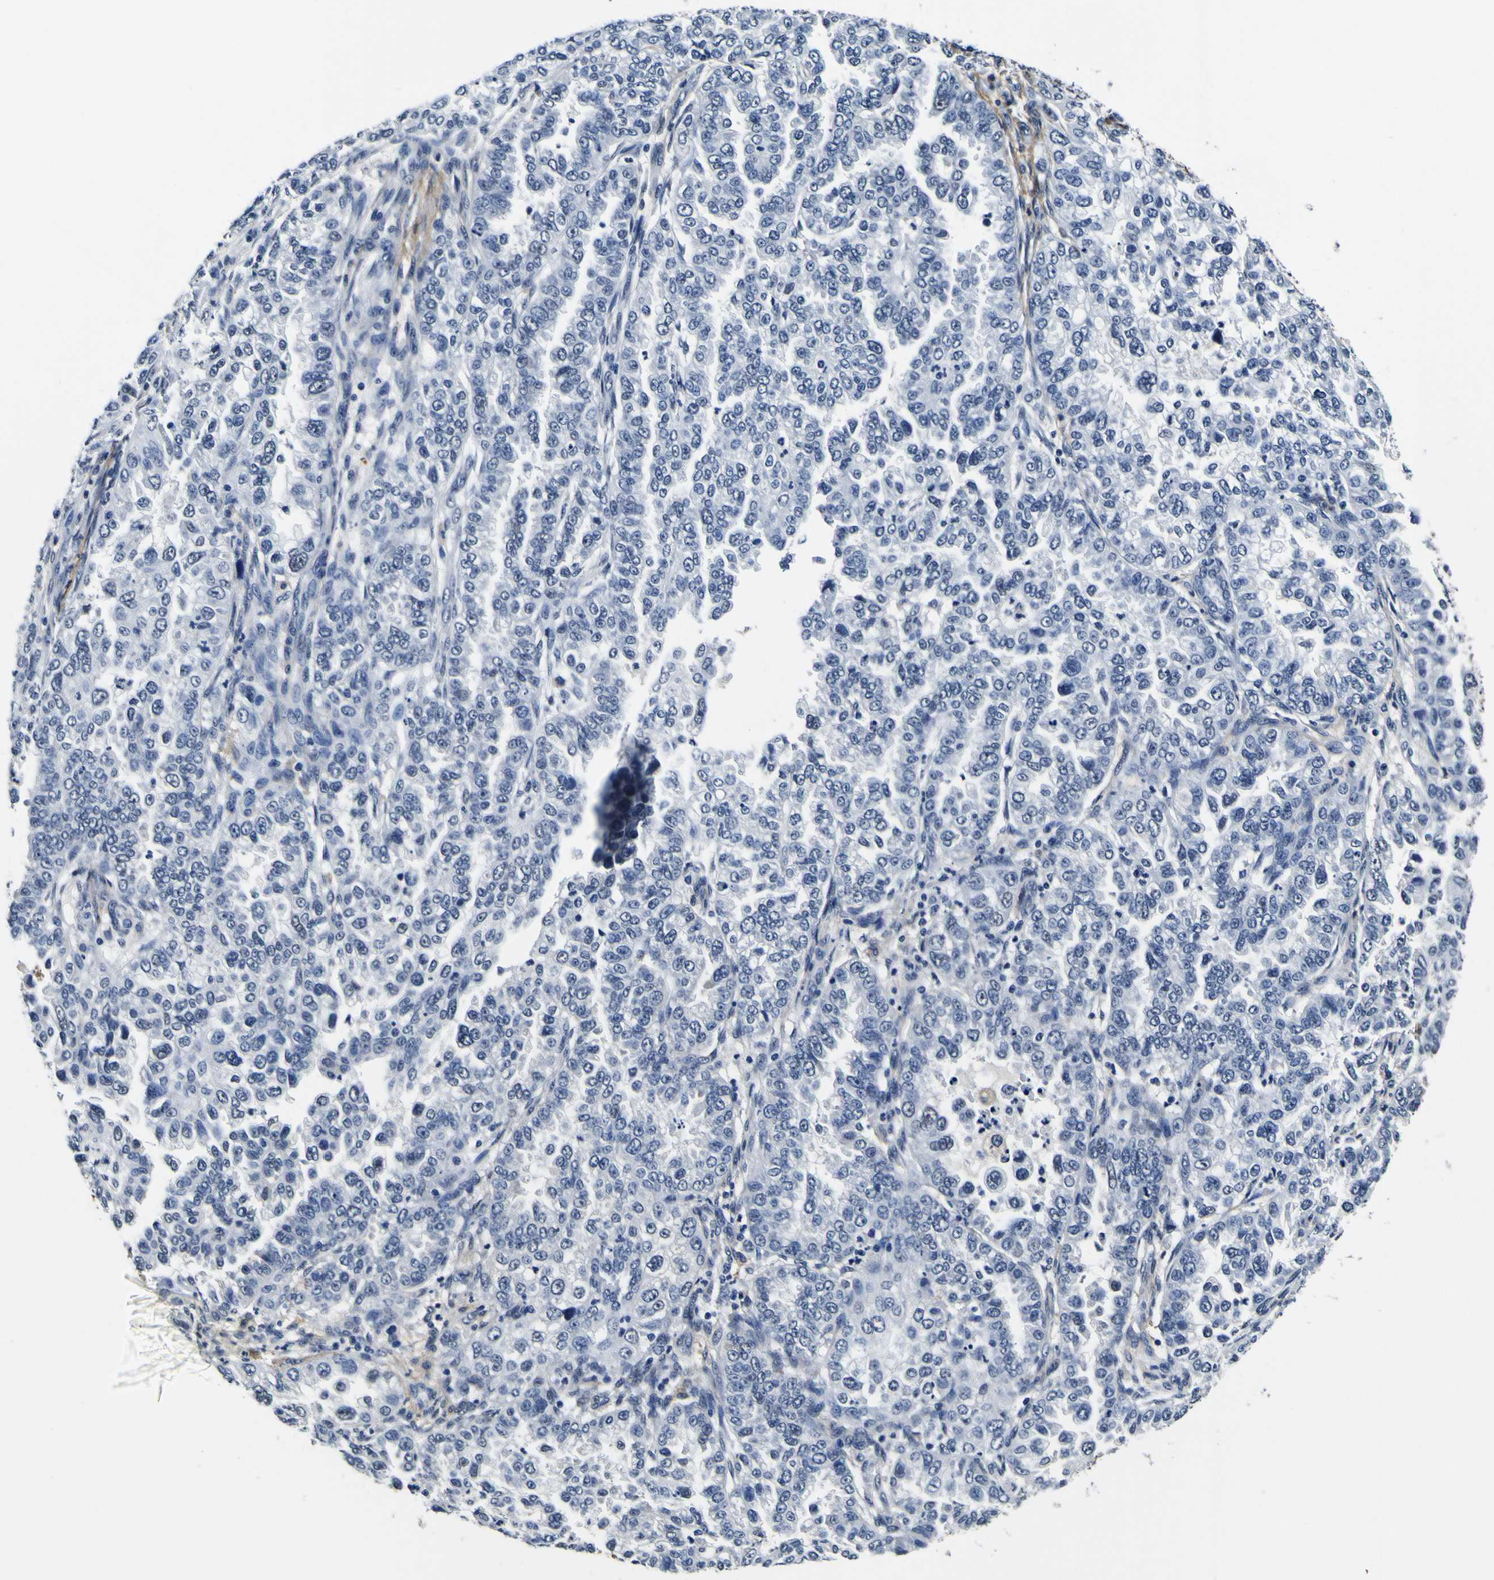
{"staining": {"intensity": "negative", "quantity": "none", "location": "none"}, "tissue": "endometrial cancer", "cell_type": "Tumor cells", "image_type": "cancer", "snomed": [{"axis": "morphology", "description": "Adenocarcinoma, NOS"}, {"axis": "topography", "description": "Endometrium"}], "caption": "High magnification brightfield microscopy of endometrial adenocarcinoma stained with DAB (brown) and counterstained with hematoxylin (blue): tumor cells show no significant staining. Nuclei are stained in blue.", "gene": "POSTN", "patient": {"sex": "female", "age": 85}}